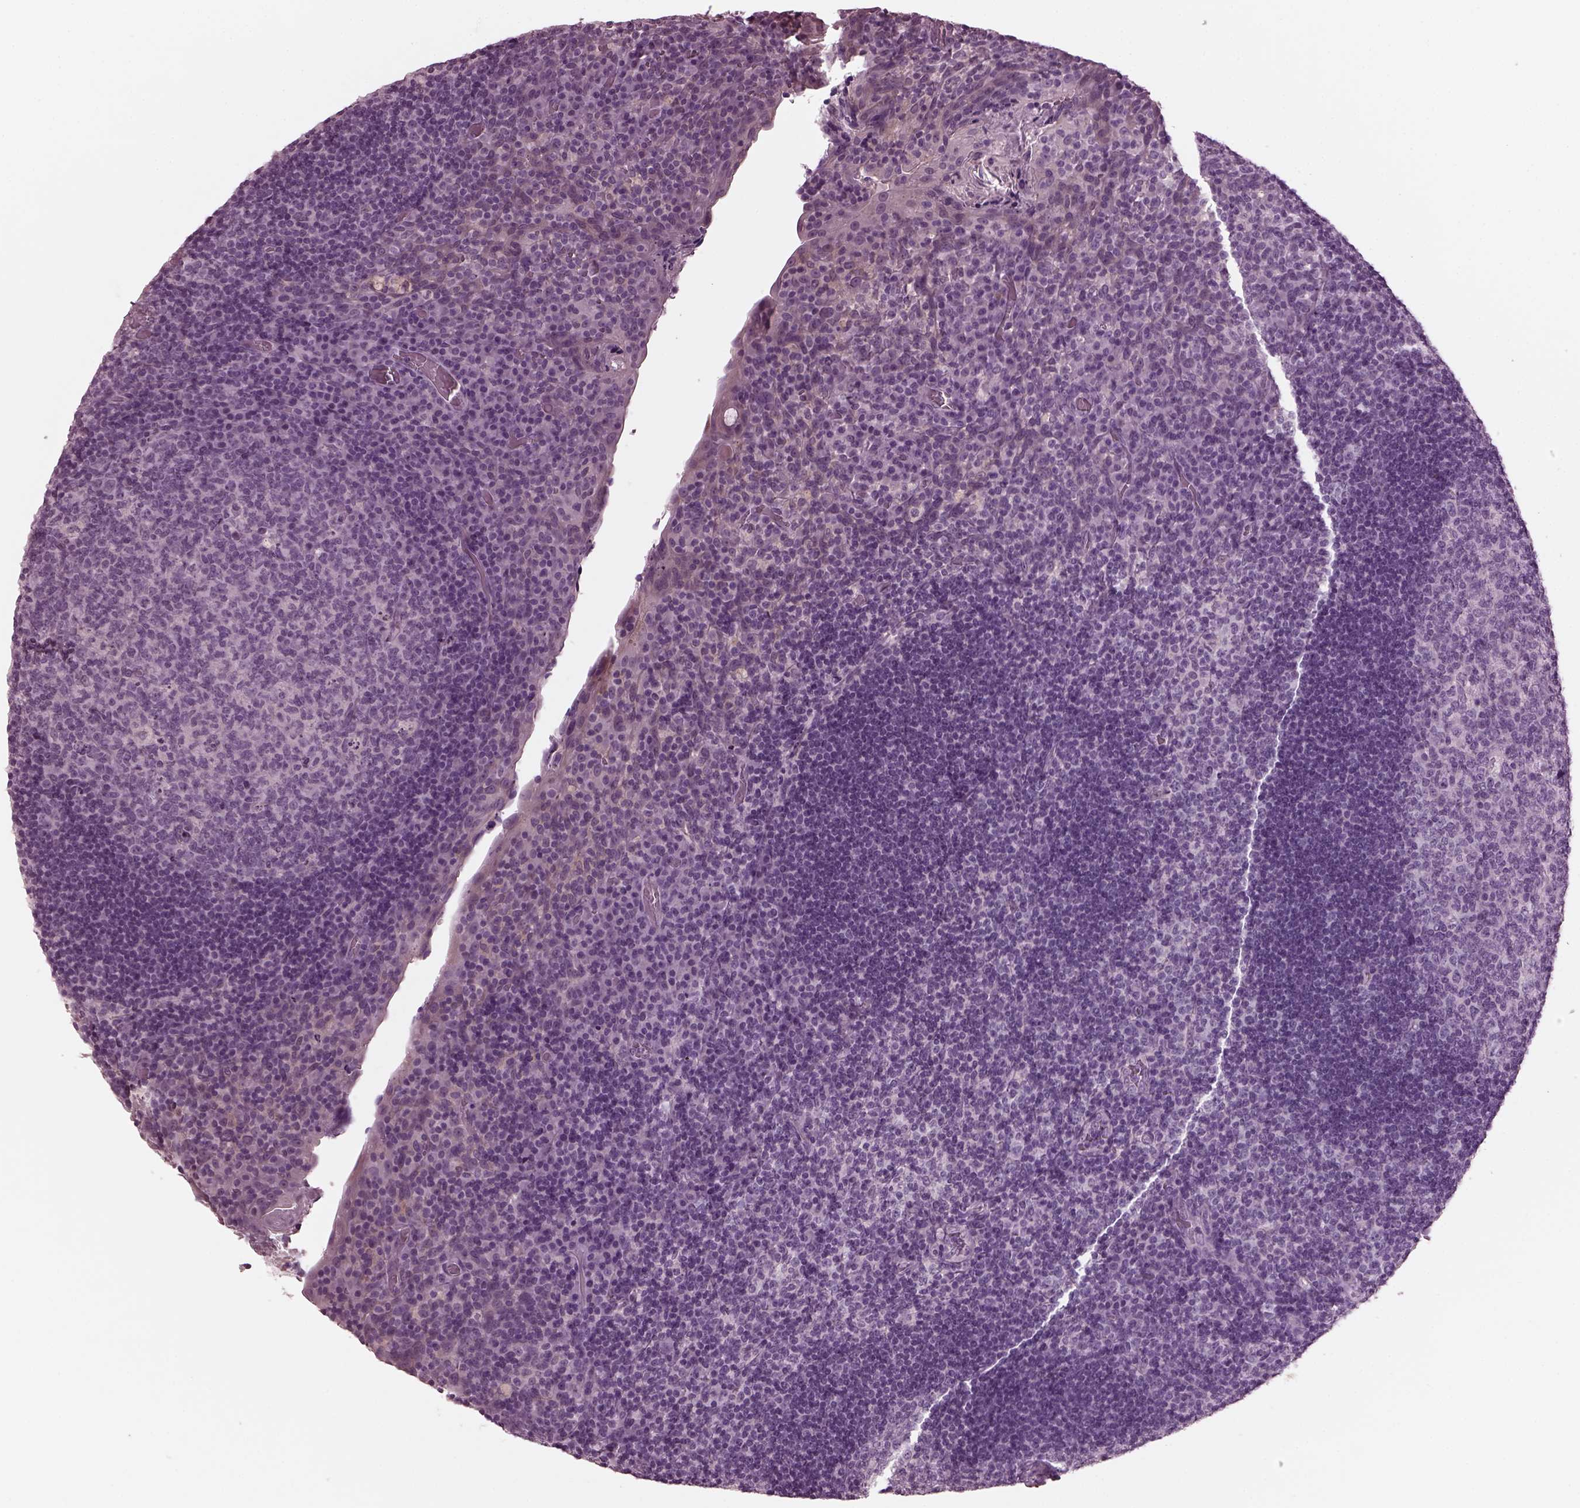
{"staining": {"intensity": "negative", "quantity": "none", "location": "none"}, "tissue": "tonsil", "cell_type": "Germinal center cells", "image_type": "normal", "snomed": [{"axis": "morphology", "description": "Normal tissue, NOS"}, {"axis": "topography", "description": "Tonsil"}], "caption": "The histopathology image reveals no significant expression in germinal center cells of tonsil.", "gene": "MIB2", "patient": {"sex": "male", "age": 17}}